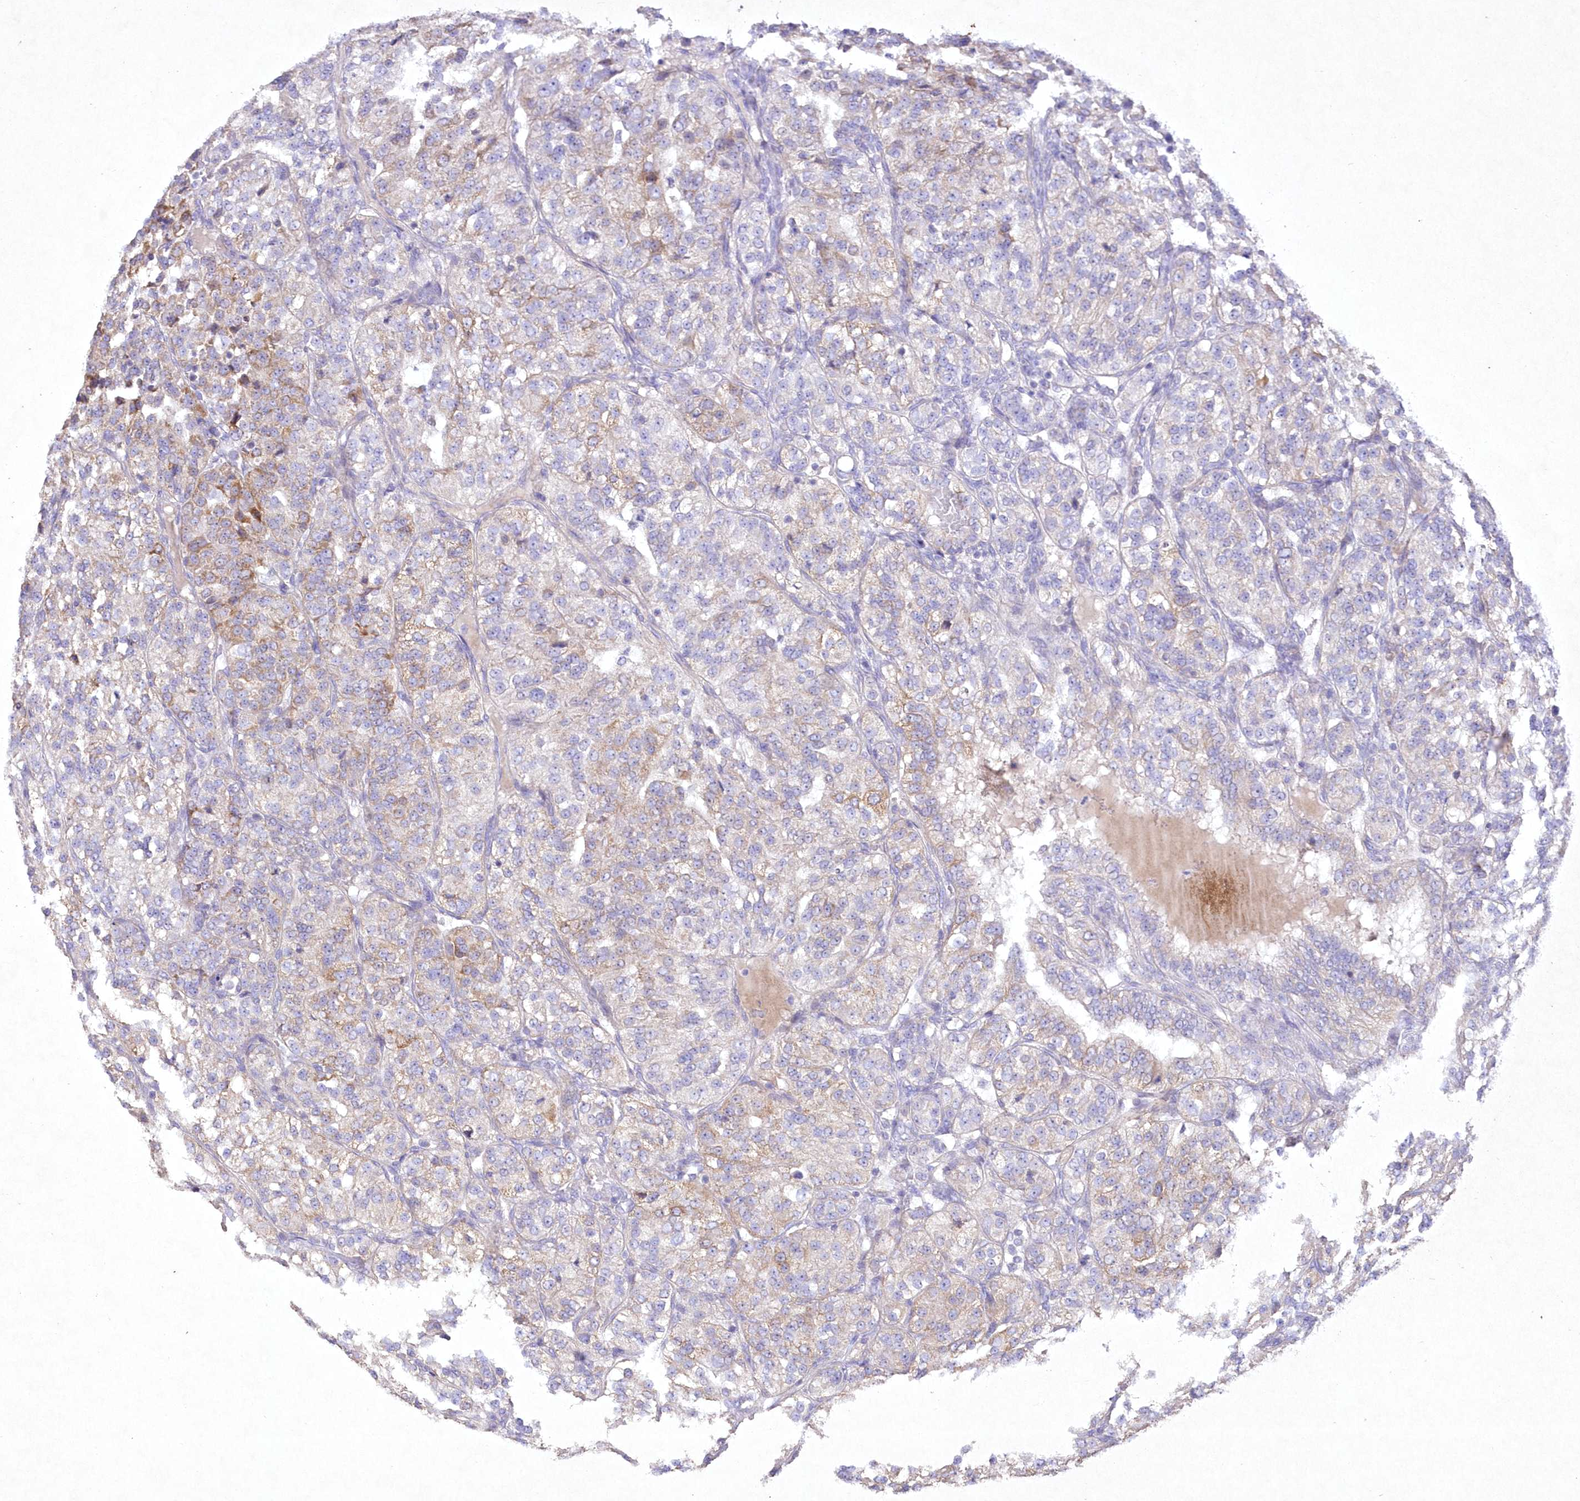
{"staining": {"intensity": "weak", "quantity": "25%-75%", "location": "cytoplasmic/membranous"}, "tissue": "renal cancer", "cell_type": "Tumor cells", "image_type": "cancer", "snomed": [{"axis": "morphology", "description": "Adenocarcinoma, NOS"}, {"axis": "topography", "description": "Kidney"}], "caption": "Weak cytoplasmic/membranous positivity for a protein is seen in approximately 25%-75% of tumor cells of renal cancer (adenocarcinoma) using immunohistochemistry.", "gene": "ITSN2", "patient": {"sex": "female", "age": 63}}